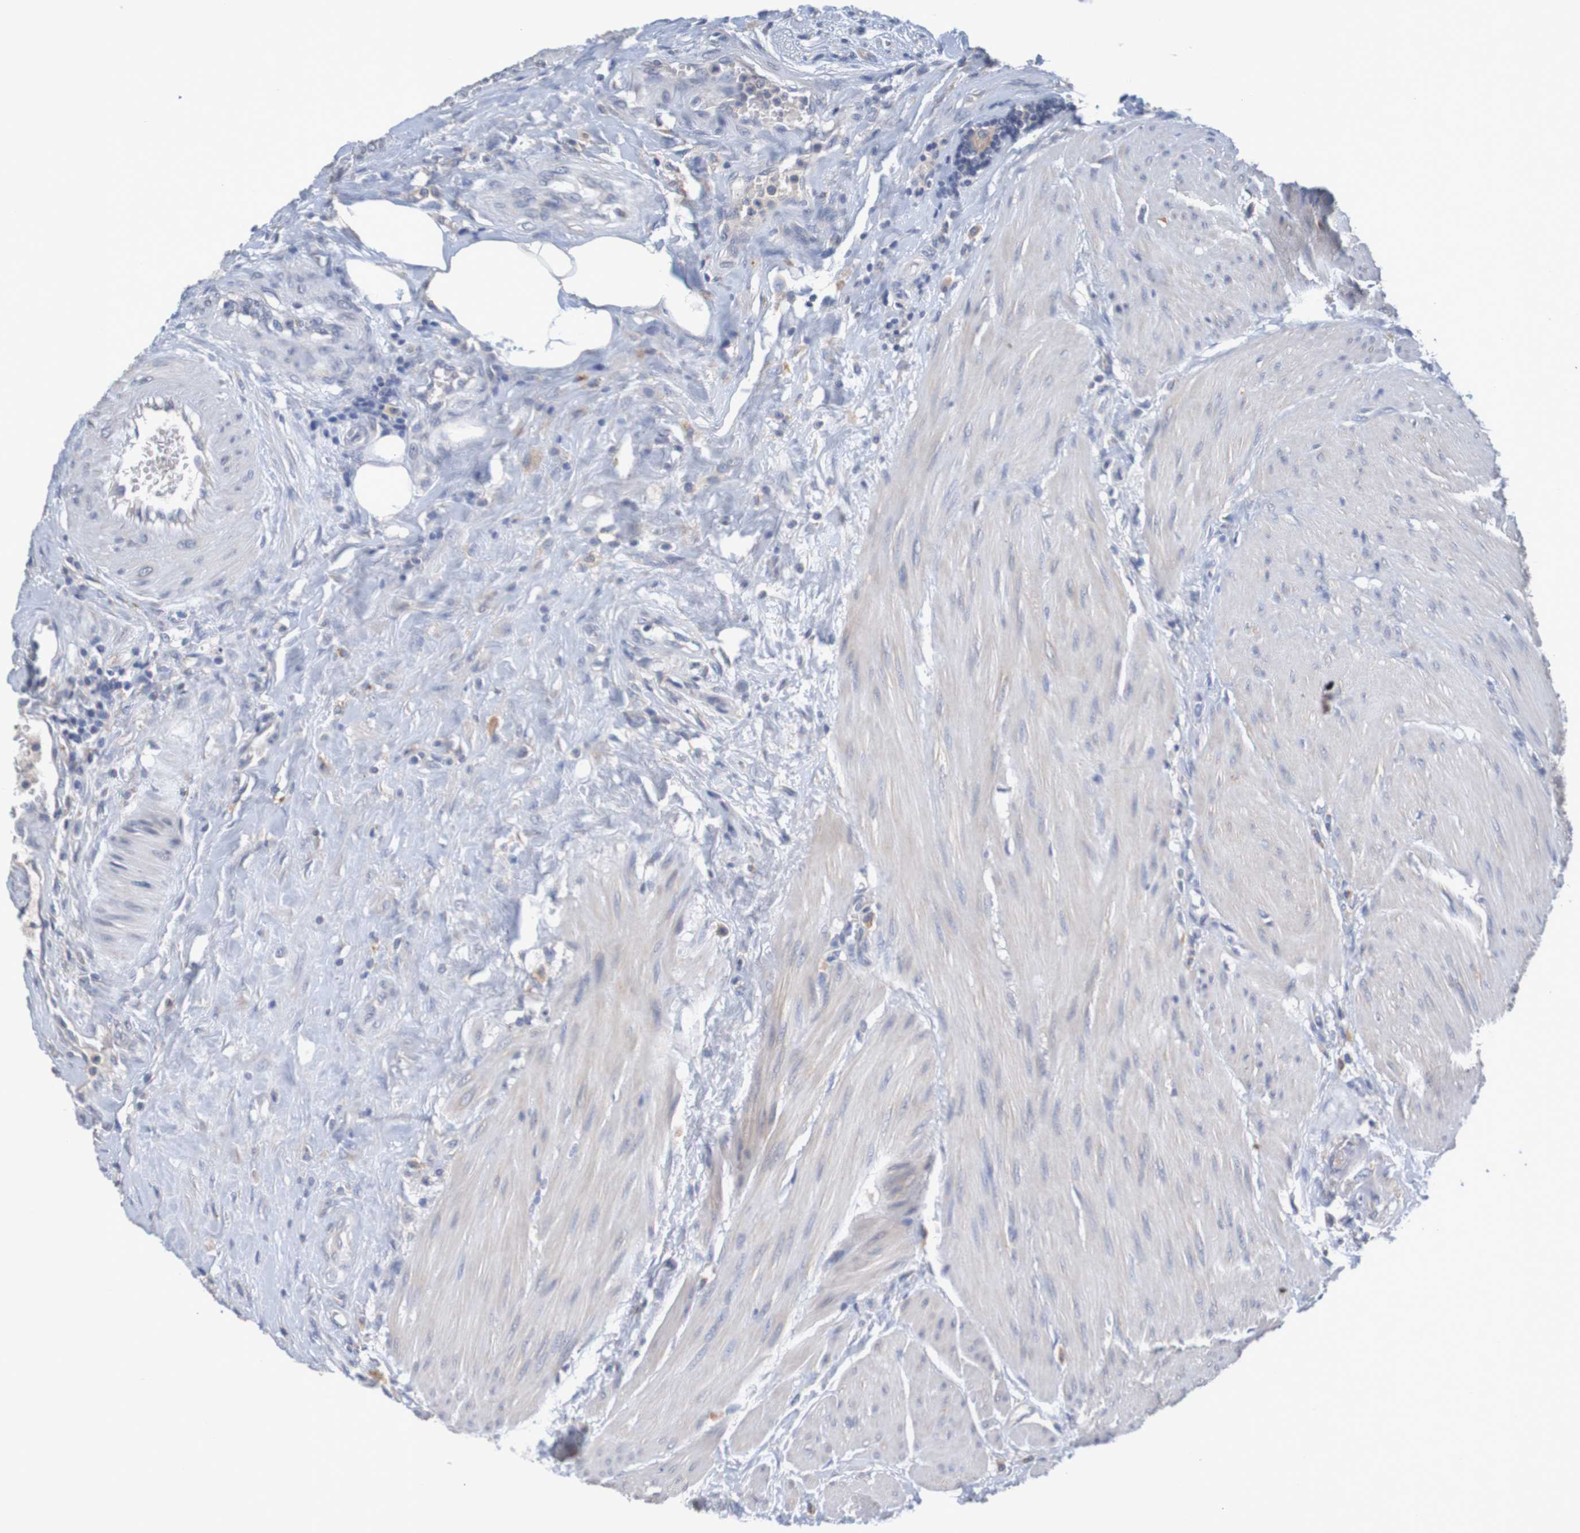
{"staining": {"intensity": "negative", "quantity": "none", "location": "none"}, "tissue": "urothelial cancer", "cell_type": "Tumor cells", "image_type": "cancer", "snomed": [{"axis": "morphology", "description": "Urothelial carcinoma, High grade"}, {"axis": "topography", "description": "Urinary bladder"}], "caption": "Human urothelial cancer stained for a protein using IHC shows no positivity in tumor cells.", "gene": "LTA", "patient": {"sex": "male", "age": 35}}